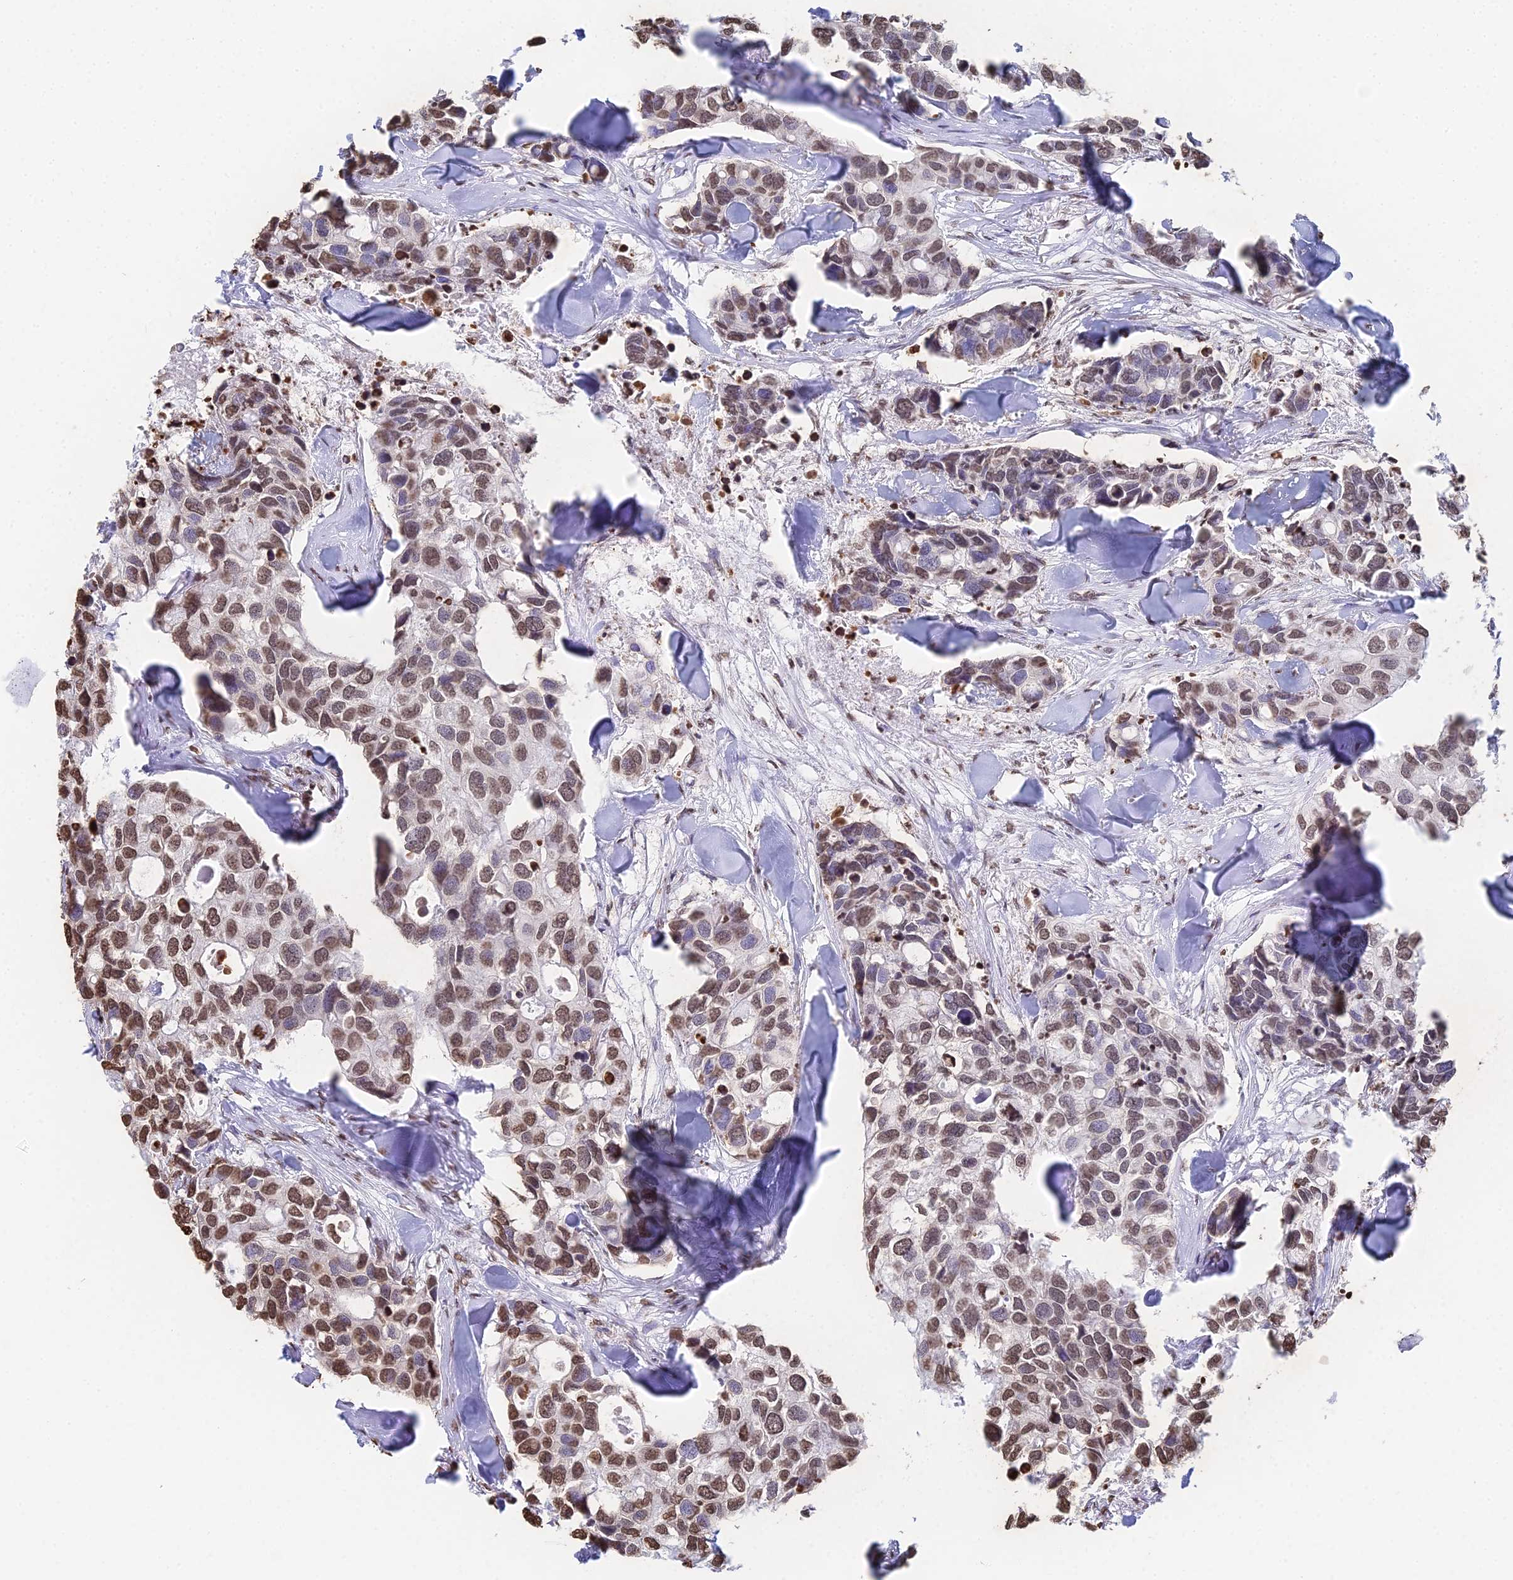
{"staining": {"intensity": "moderate", "quantity": ">75%", "location": "nuclear"}, "tissue": "breast cancer", "cell_type": "Tumor cells", "image_type": "cancer", "snomed": [{"axis": "morphology", "description": "Duct carcinoma"}, {"axis": "topography", "description": "Breast"}], "caption": "Immunohistochemical staining of breast cancer (intraductal carcinoma) exhibits medium levels of moderate nuclear positivity in approximately >75% of tumor cells.", "gene": "GBP3", "patient": {"sex": "female", "age": 83}}